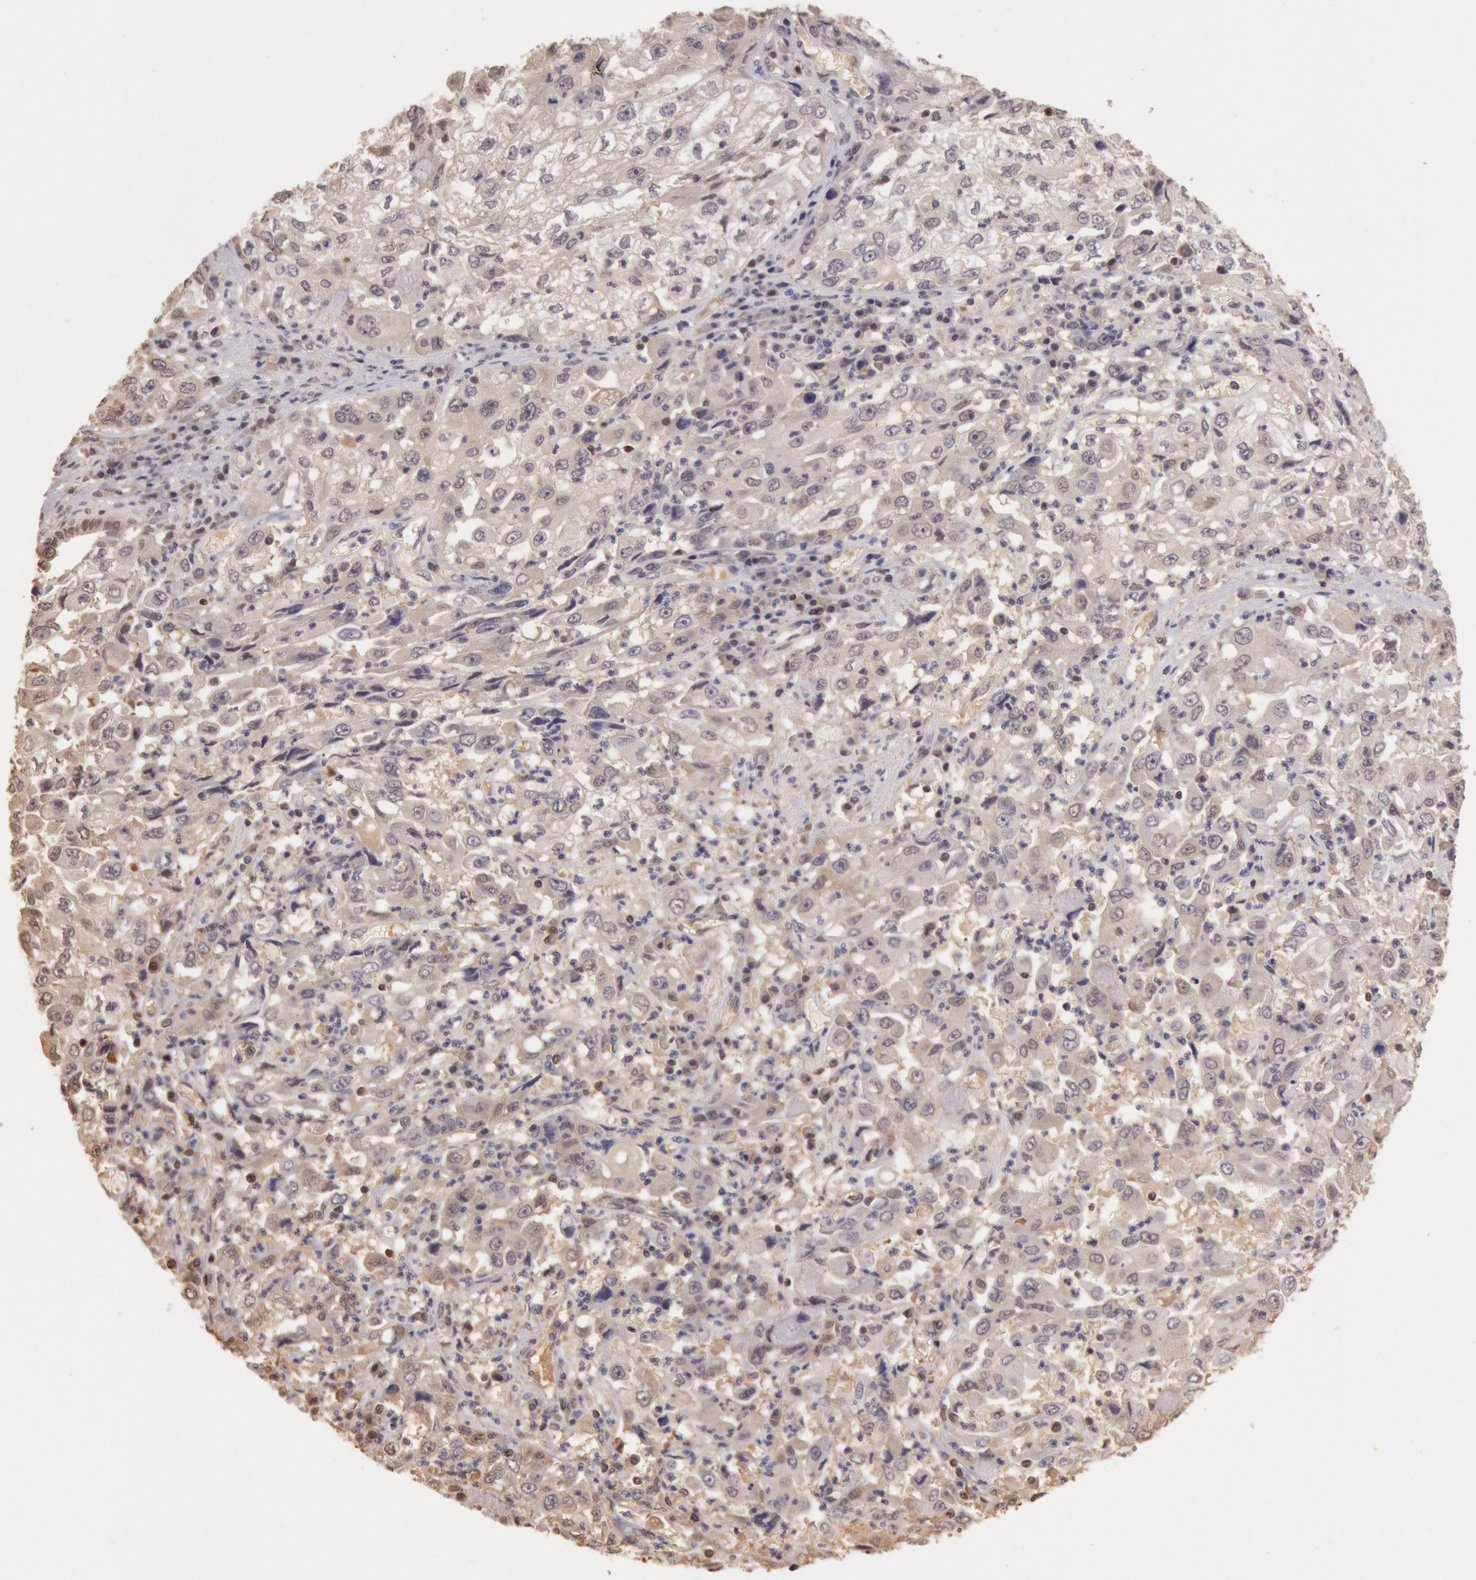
{"staining": {"intensity": "weak", "quantity": "25%-75%", "location": "cytoplasmic/membranous"}, "tissue": "cervical cancer", "cell_type": "Tumor cells", "image_type": "cancer", "snomed": [{"axis": "morphology", "description": "Squamous cell carcinoma, NOS"}, {"axis": "topography", "description": "Cervix"}], "caption": "Protein expression by immunohistochemistry displays weak cytoplasmic/membranous staining in approximately 25%-75% of tumor cells in cervical squamous cell carcinoma.", "gene": "SOD1", "patient": {"sex": "female", "age": 36}}